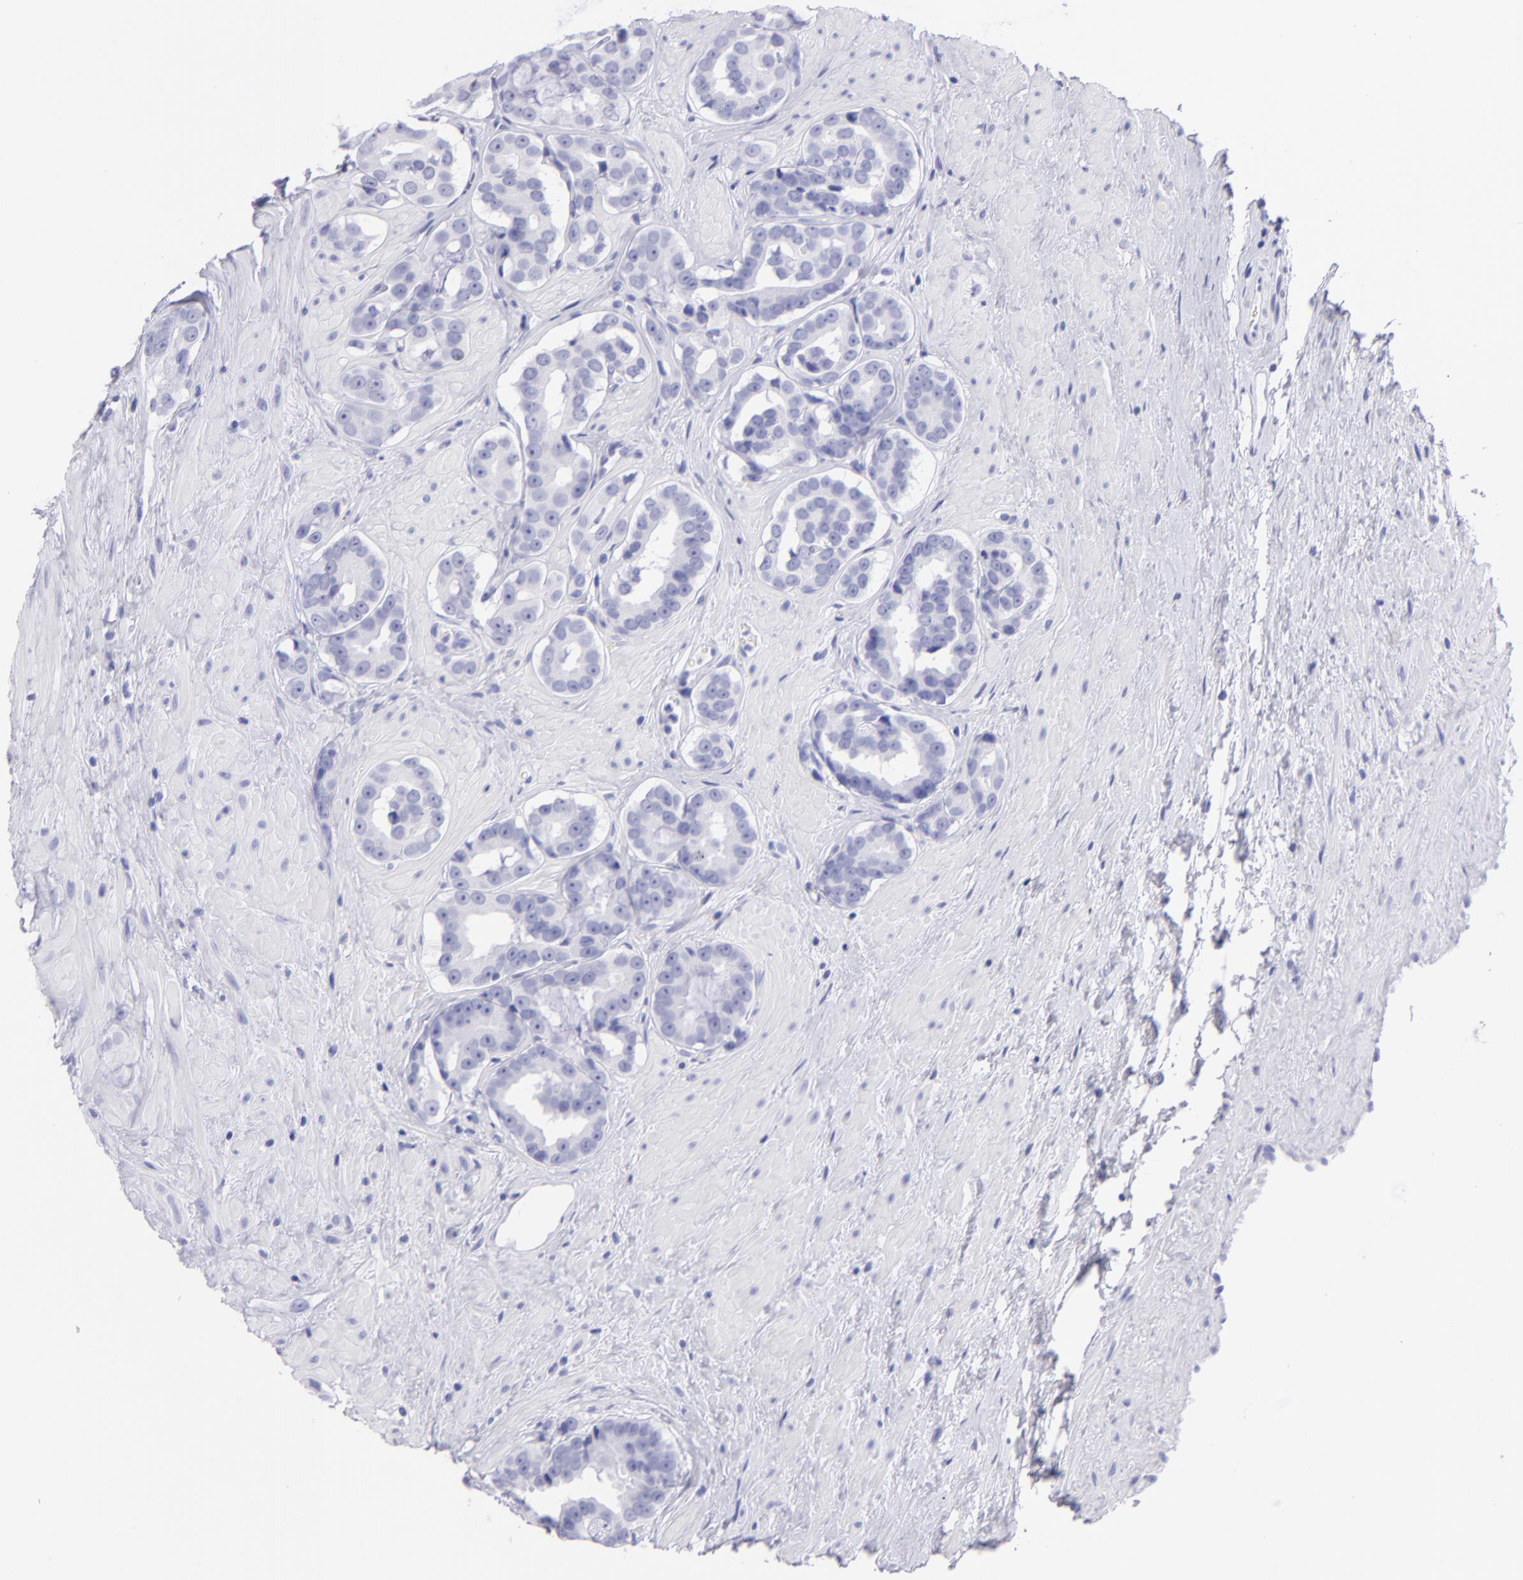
{"staining": {"intensity": "negative", "quantity": "none", "location": "none"}, "tissue": "prostate cancer", "cell_type": "Tumor cells", "image_type": "cancer", "snomed": [{"axis": "morphology", "description": "Adenocarcinoma, Low grade"}, {"axis": "topography", "description": "Prostate"}], "caption": "This is an immunohistochemistry histopathology image of low-grade adenocarcinoma (prostate). There is no staining in tumor cells.", "gene": "PIP", "patient": {"sex": "male", "age": 59}}